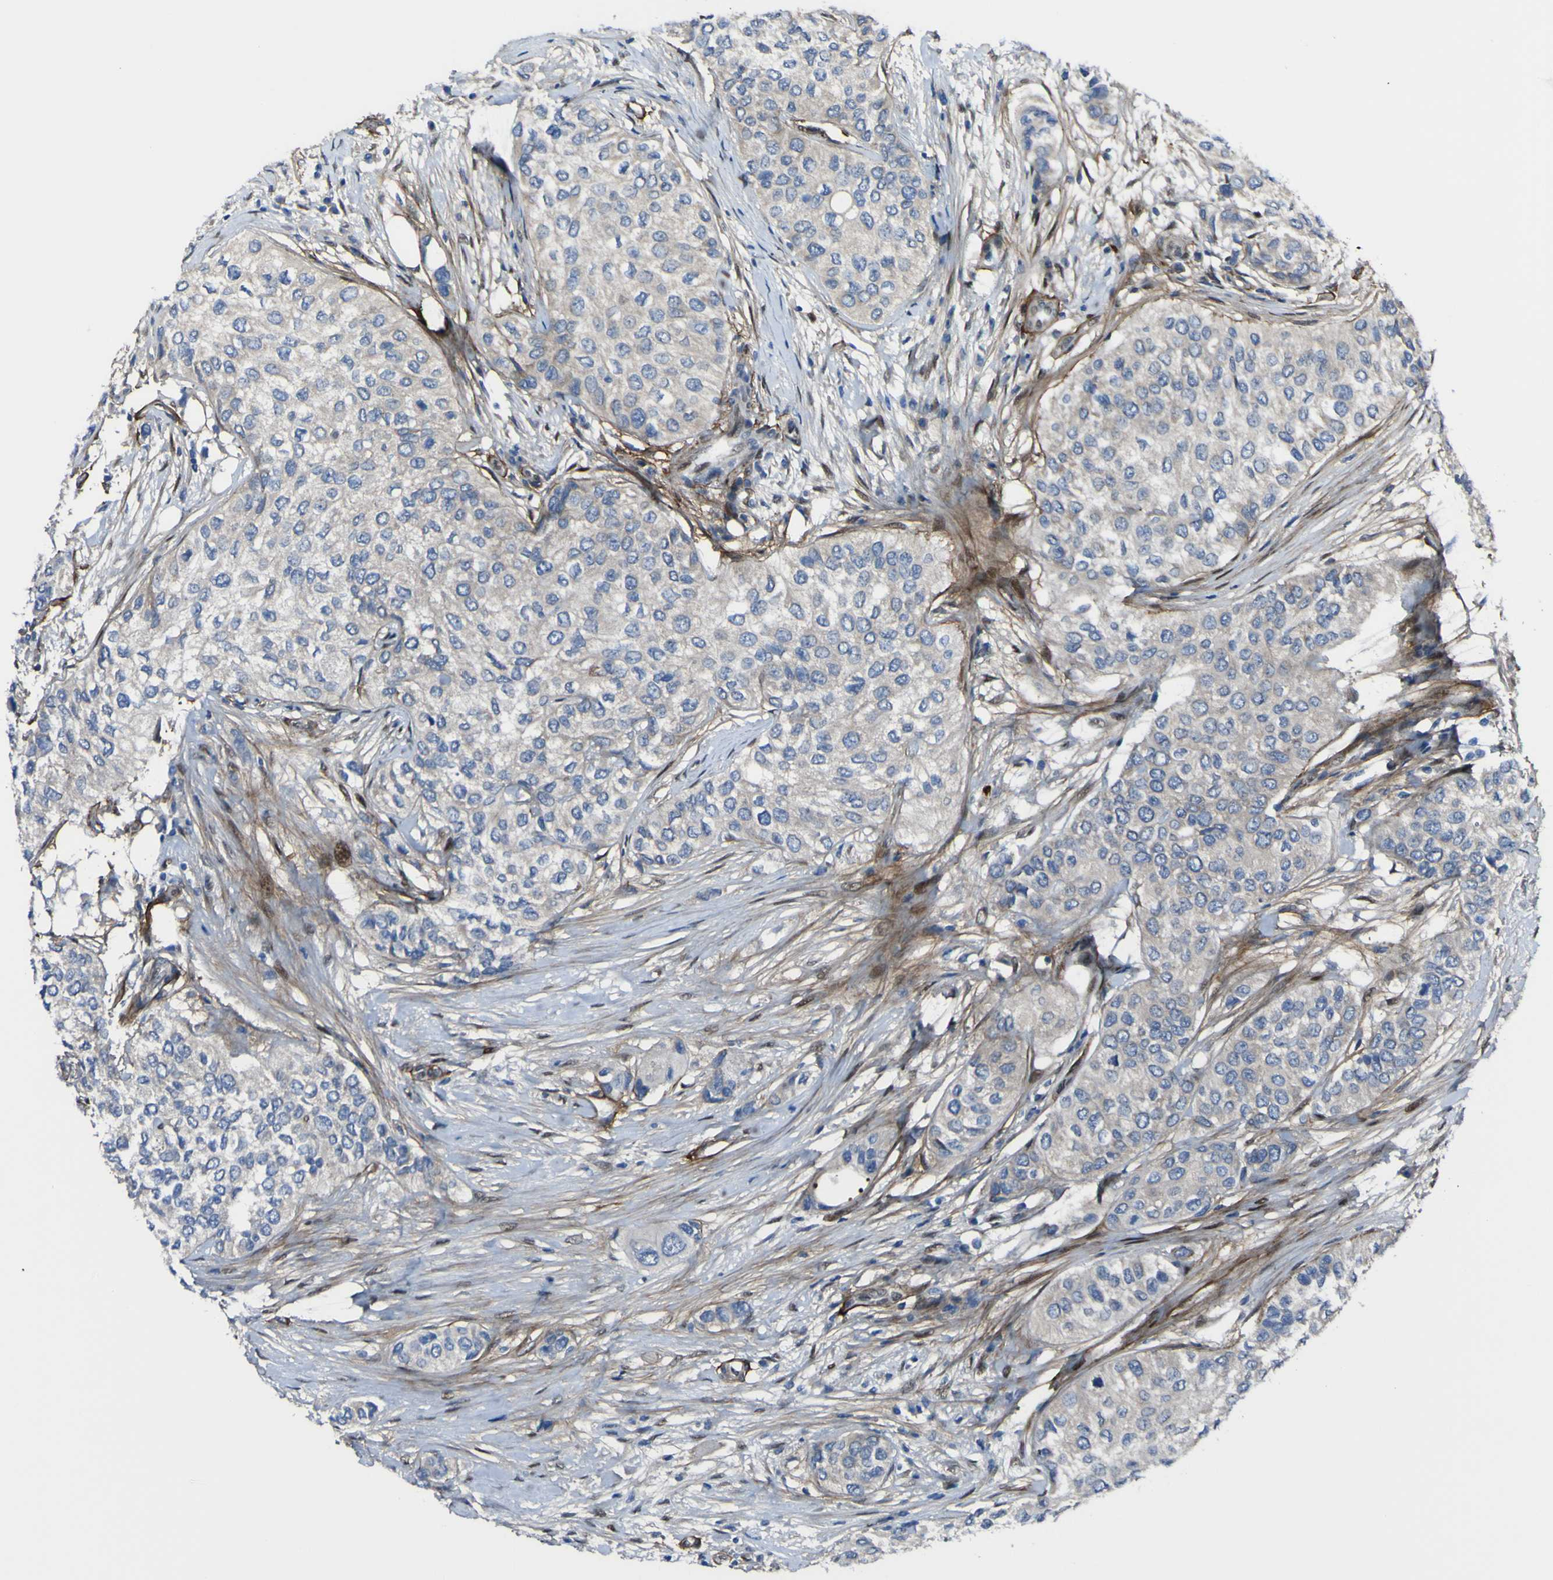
{"staining": {"intensity": "weak", "quantity": ">75%", "location": "cytoplasmic/membranous"}, "tissue": "urothelial cancer", "cell_type": "Tumor cells", "image_type": "cancer", "snomed": [{"axis": "morphology", "description": "Urothelial carcinoma, High grade"}, {"axis": "topography", "description": "Urinary bladder"}], "caption": "Protein staining exhibits weak cytoplasmic/membranous positivity in approximately >75% of tumor cells in high-grade urothelial carcinoma. The staining was performed using DAB (3,3'-diaminobenzidine), with brown indicating positive protein expression. Nuclei are stained blue with hematoxylin.", "gene": "LRRN1", "patient": {"sex": "female", "age": 56}}